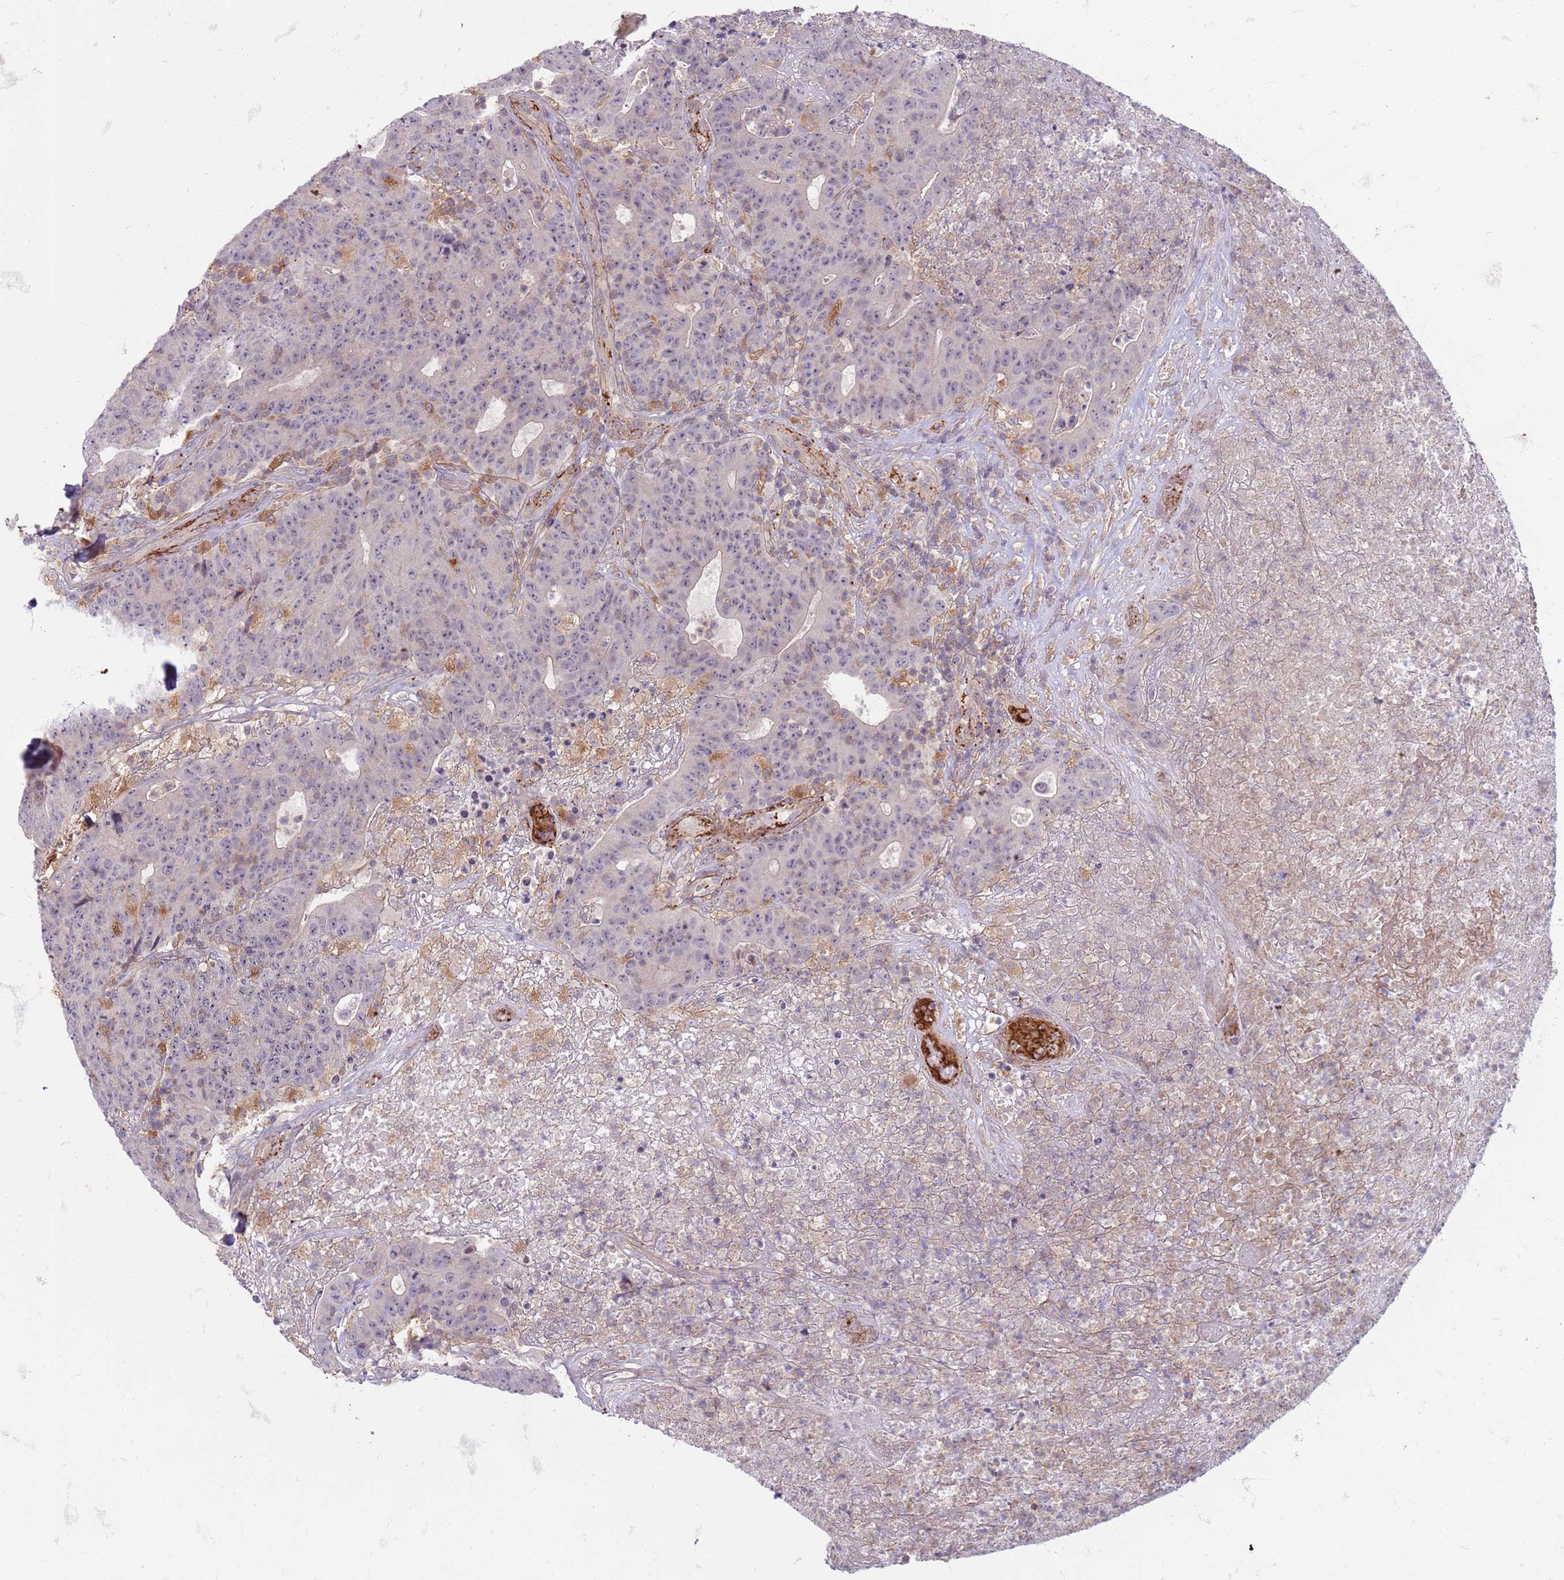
{"staining": {"intensity": "negative", "quantity": "none", "location": "none"}, "tissue": "colorectal cancer", "cell_type": "Tumor cells", "image_type": "cancer", "snomed": [{"axis": "morphology", "description": "Adenocarcinoma, NOS"}, {"axis": "topography", "description": "Colon"}], "caption": "DAB (3,3'-diaminobenzidine) immunohistochemical staining of colorectal cancer demonstrates no significant expression in tumor cells.", "gene": "SLC15A3", "patient": {"sex": "female", "age": 75}}